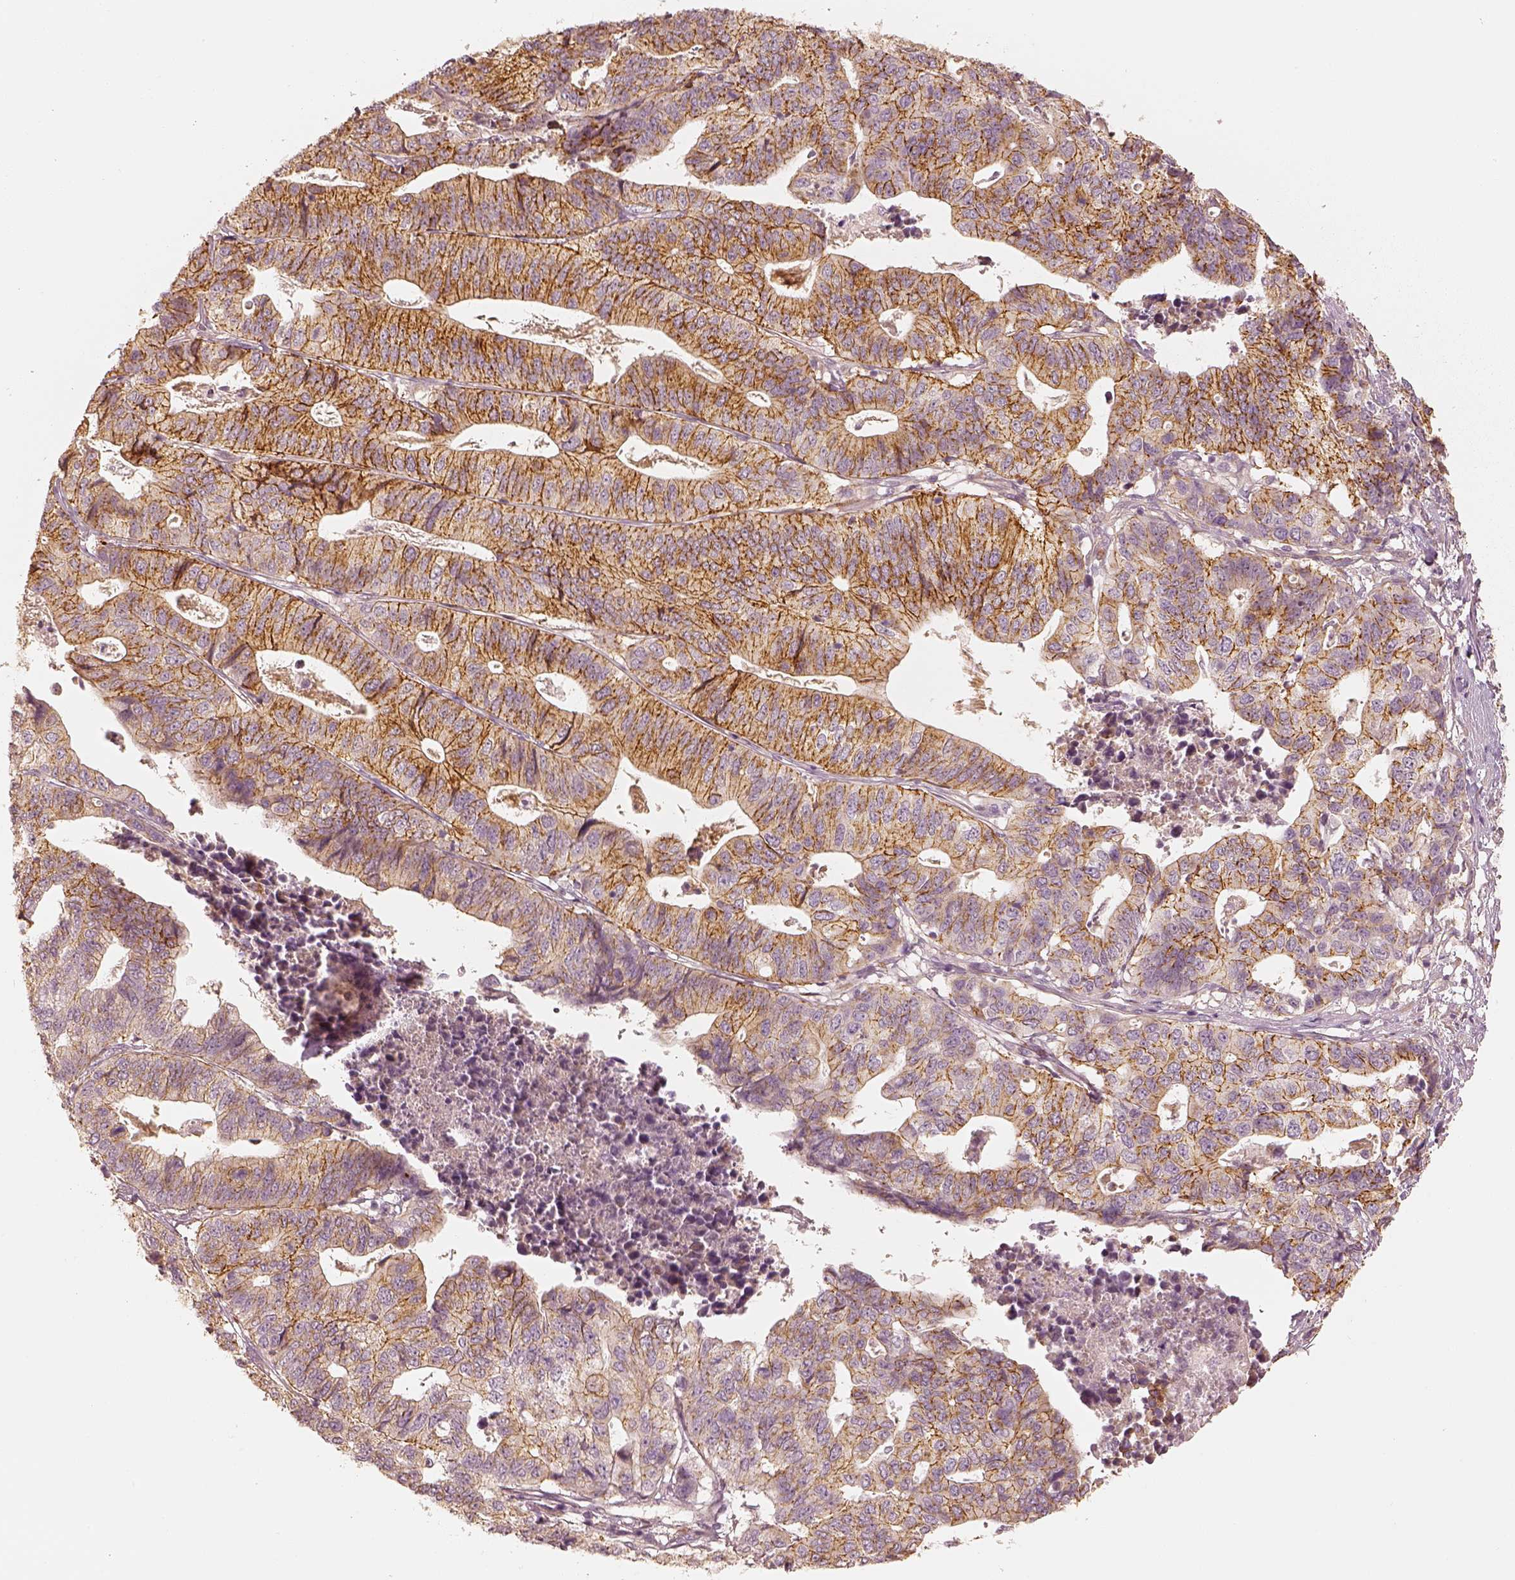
{"staining": {"intensity": "moderate", "quantity": ">75%", "location": "cytoplasmic/membranous"}, "tissue": "stomach cancer", "cell_type": "Tumor cells", "image_type": "cancer", "snomed": [{"axis": "morphology", "description": "Adenocarcinoma, NOS"}, {"axis": "topography", "description": "Stomach, upper"}], "caption": "Moderate cytoplasmic/membranous staining for a protein is seen in approximately >75% of tumor cells of stomach cancer using IHC.", "gene": "GORASP2", "patient": {"sex": "female", "age": 67}}